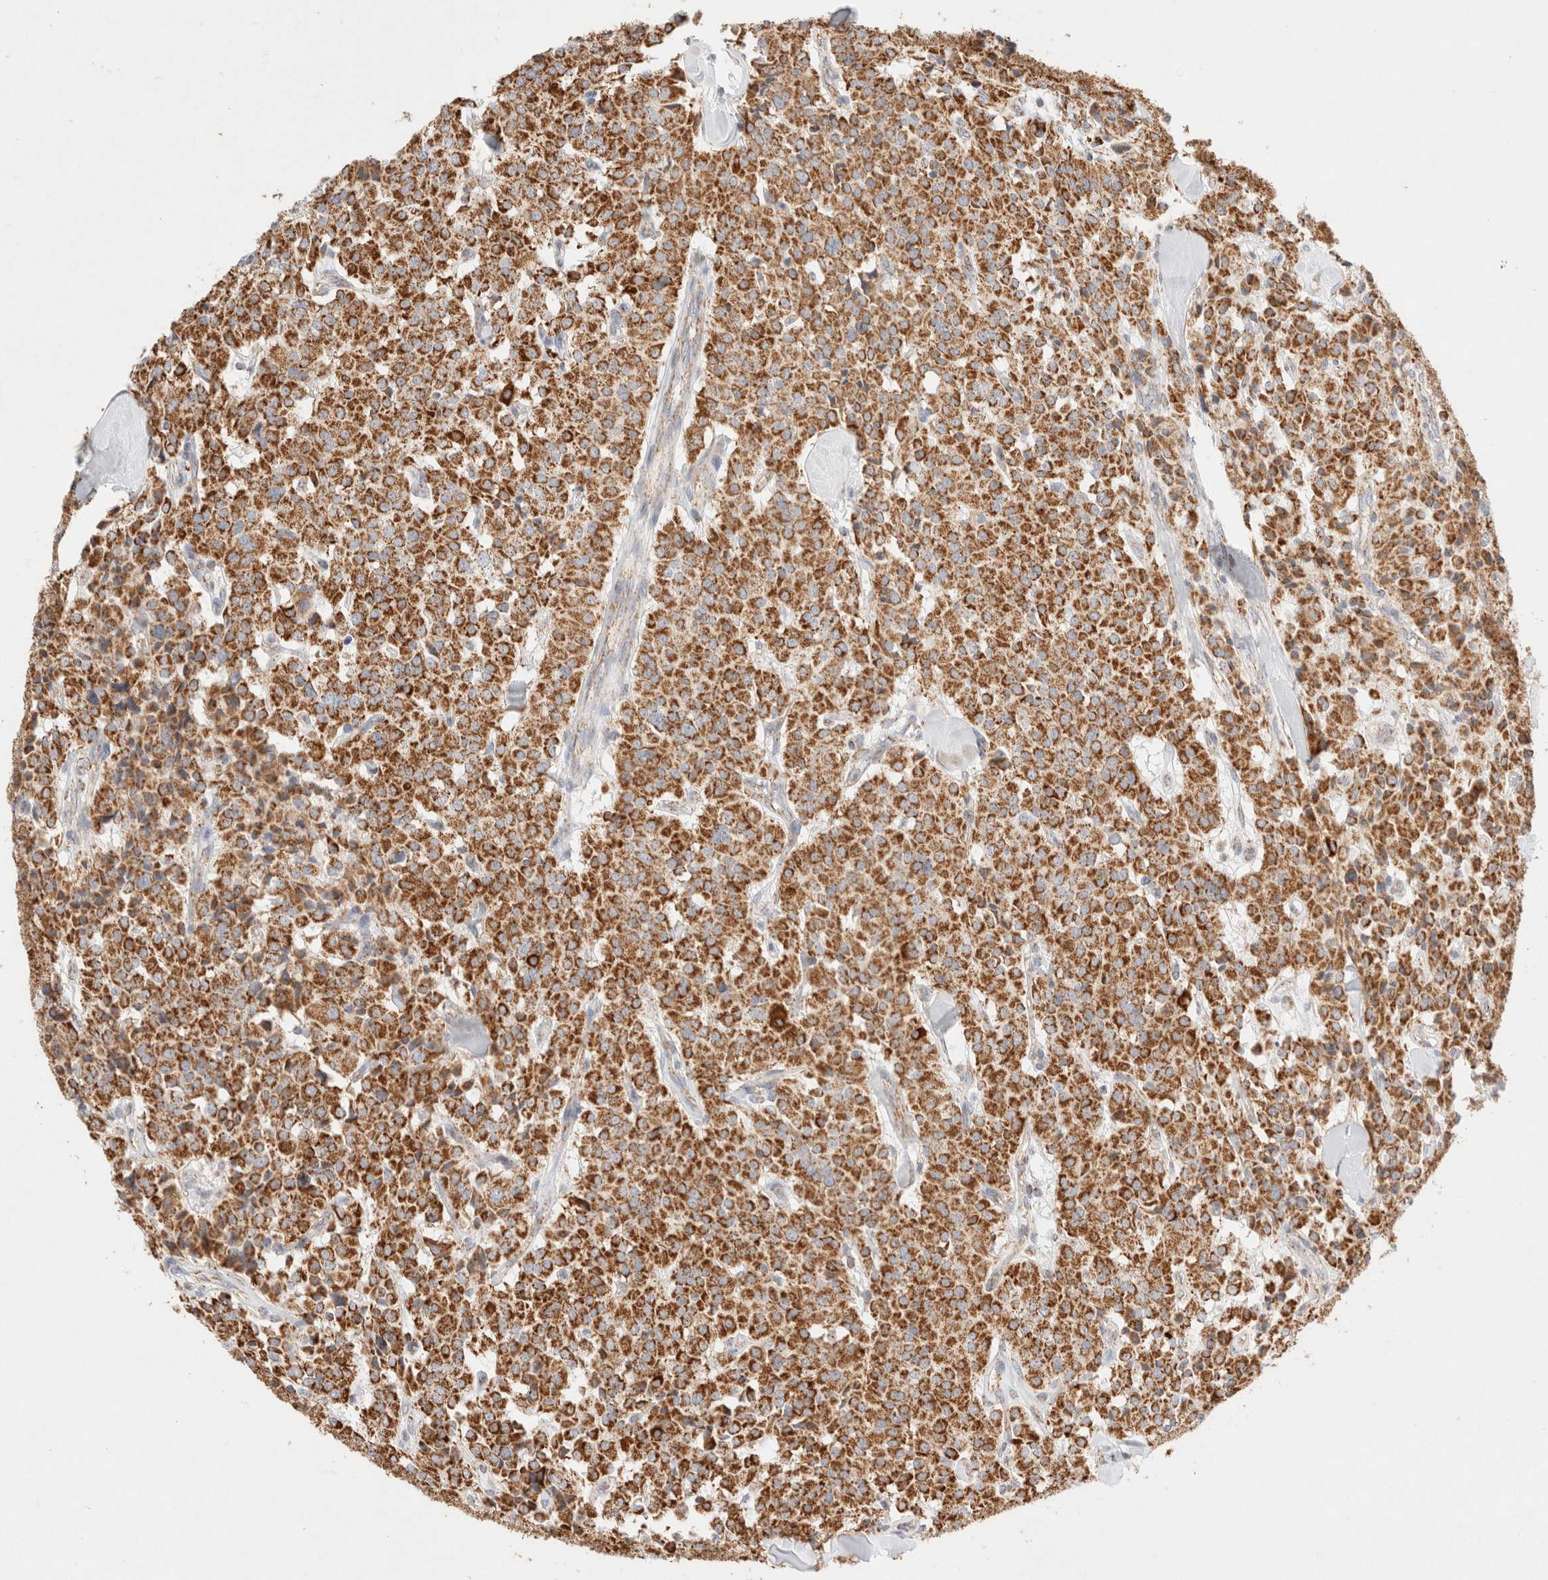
{"staining": {"intensity": "strong", "quantity": ">75%", "location": "cytoplasmic/membranous"}, "tissue": "carcinoid", "cell_type": "Tumor cells", "image_type": "cancer", "snomed": [{"axis": "morphology", "description": "Carcinoid, malignant, NOS"}, {"axis": "topography", "description": "Lung"}], "caption": "Carcinoid (malignant) stained with a protein marker shows strong staining in tumor cells.", "gene": "PHB2", "patient": {"sex": "male", "age": 30}}